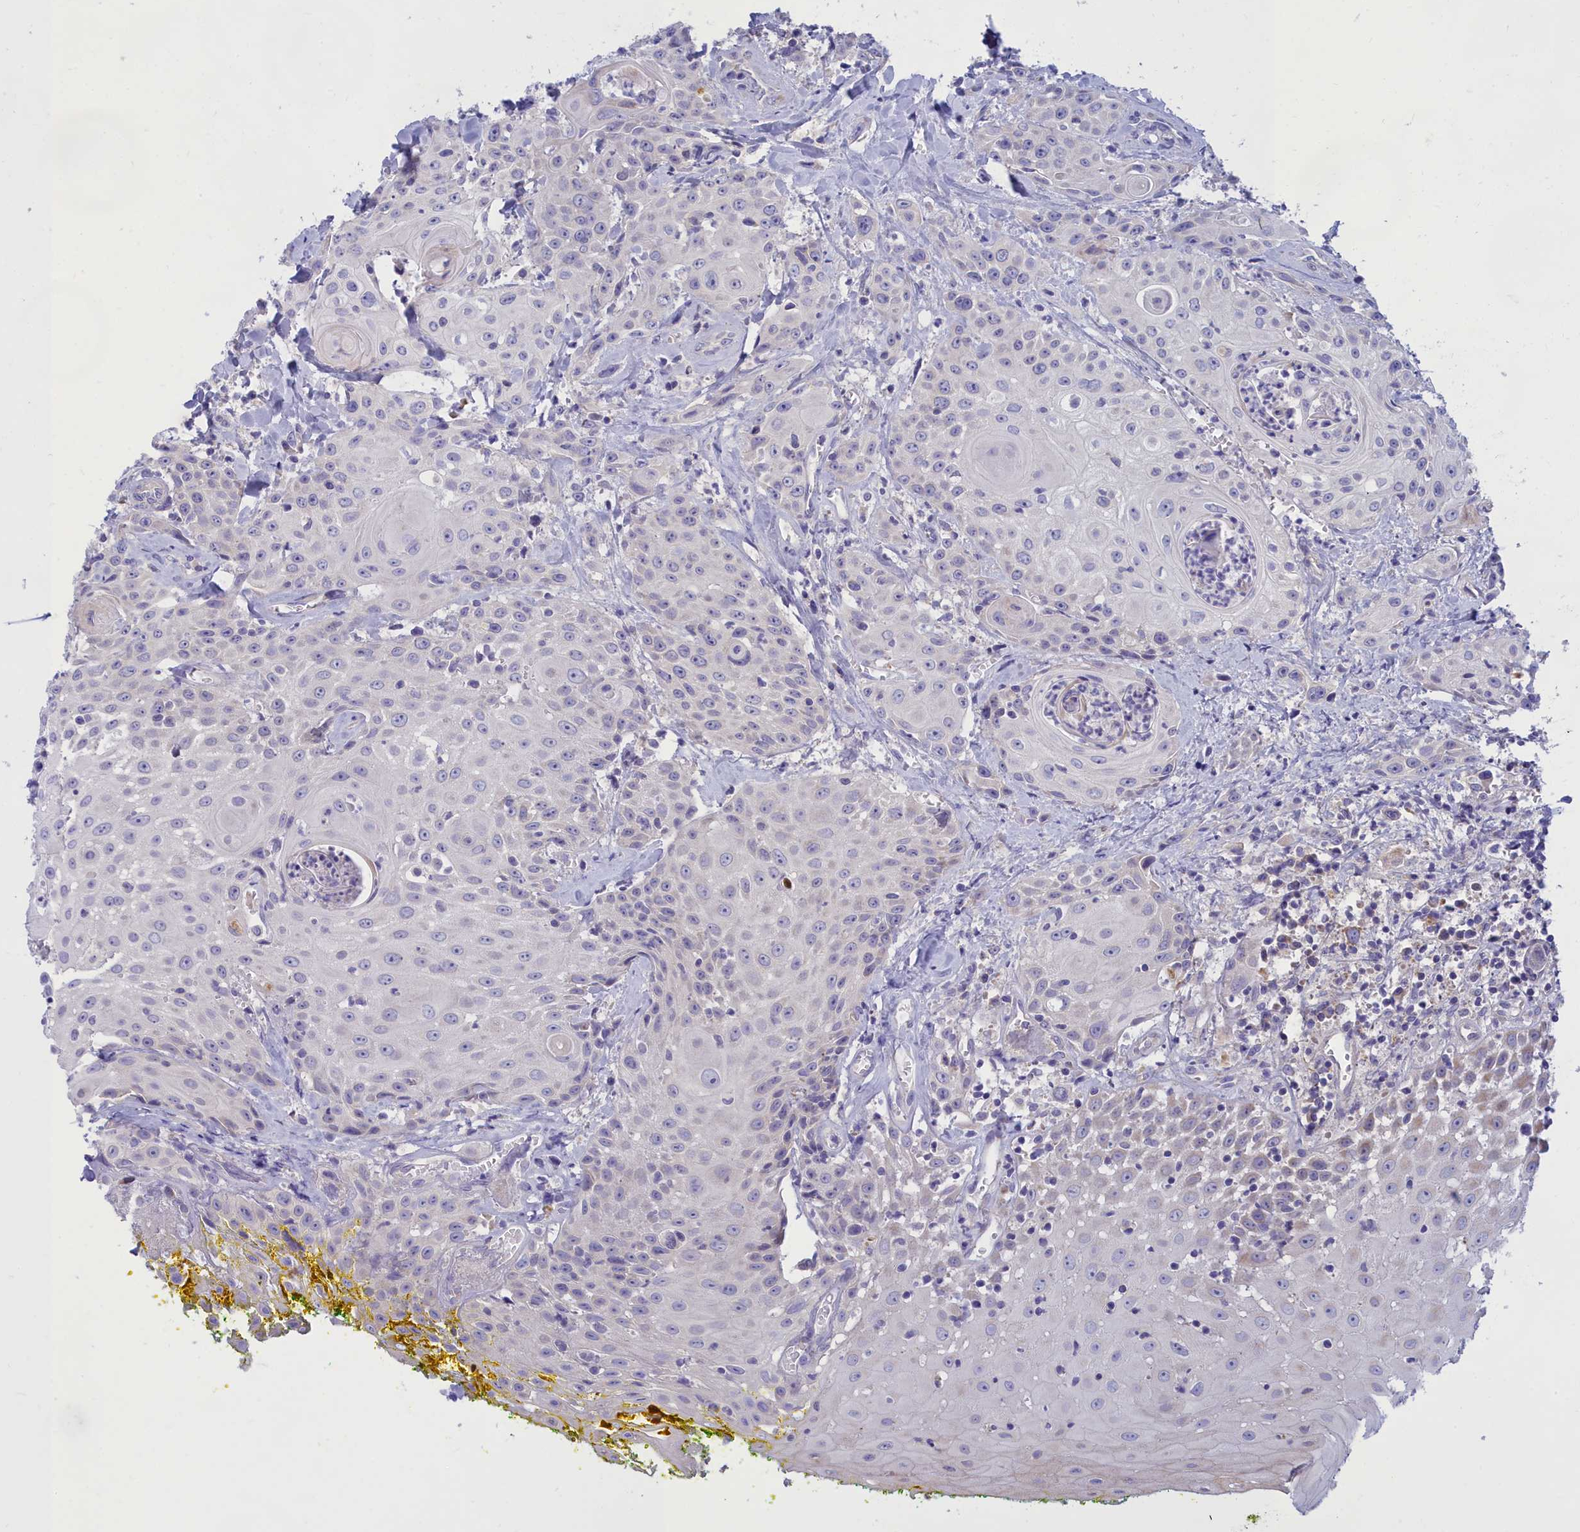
{"staining": {"intensity": "negative", "quantity": "none", "location": "none"}, "tissue": "head and neck cancer", "cell_type": "Tumor cells", "image_type": "cancer", "snomed": [{"axis": "morphology", "description": "Squamous cell carcinoma, NOS"}, {"axis": "topography", "description": "Oral tissue"}, {"axis": "topography", "description": "Head-Neck"}], "caption": "Tumor cells show no significant positivity in head and neck cancer. (DAB immunohistochemistry with hematoxylin counter stain).", "gene": "TMEM30B", "patient": {"sex": "female", "age": 82}}